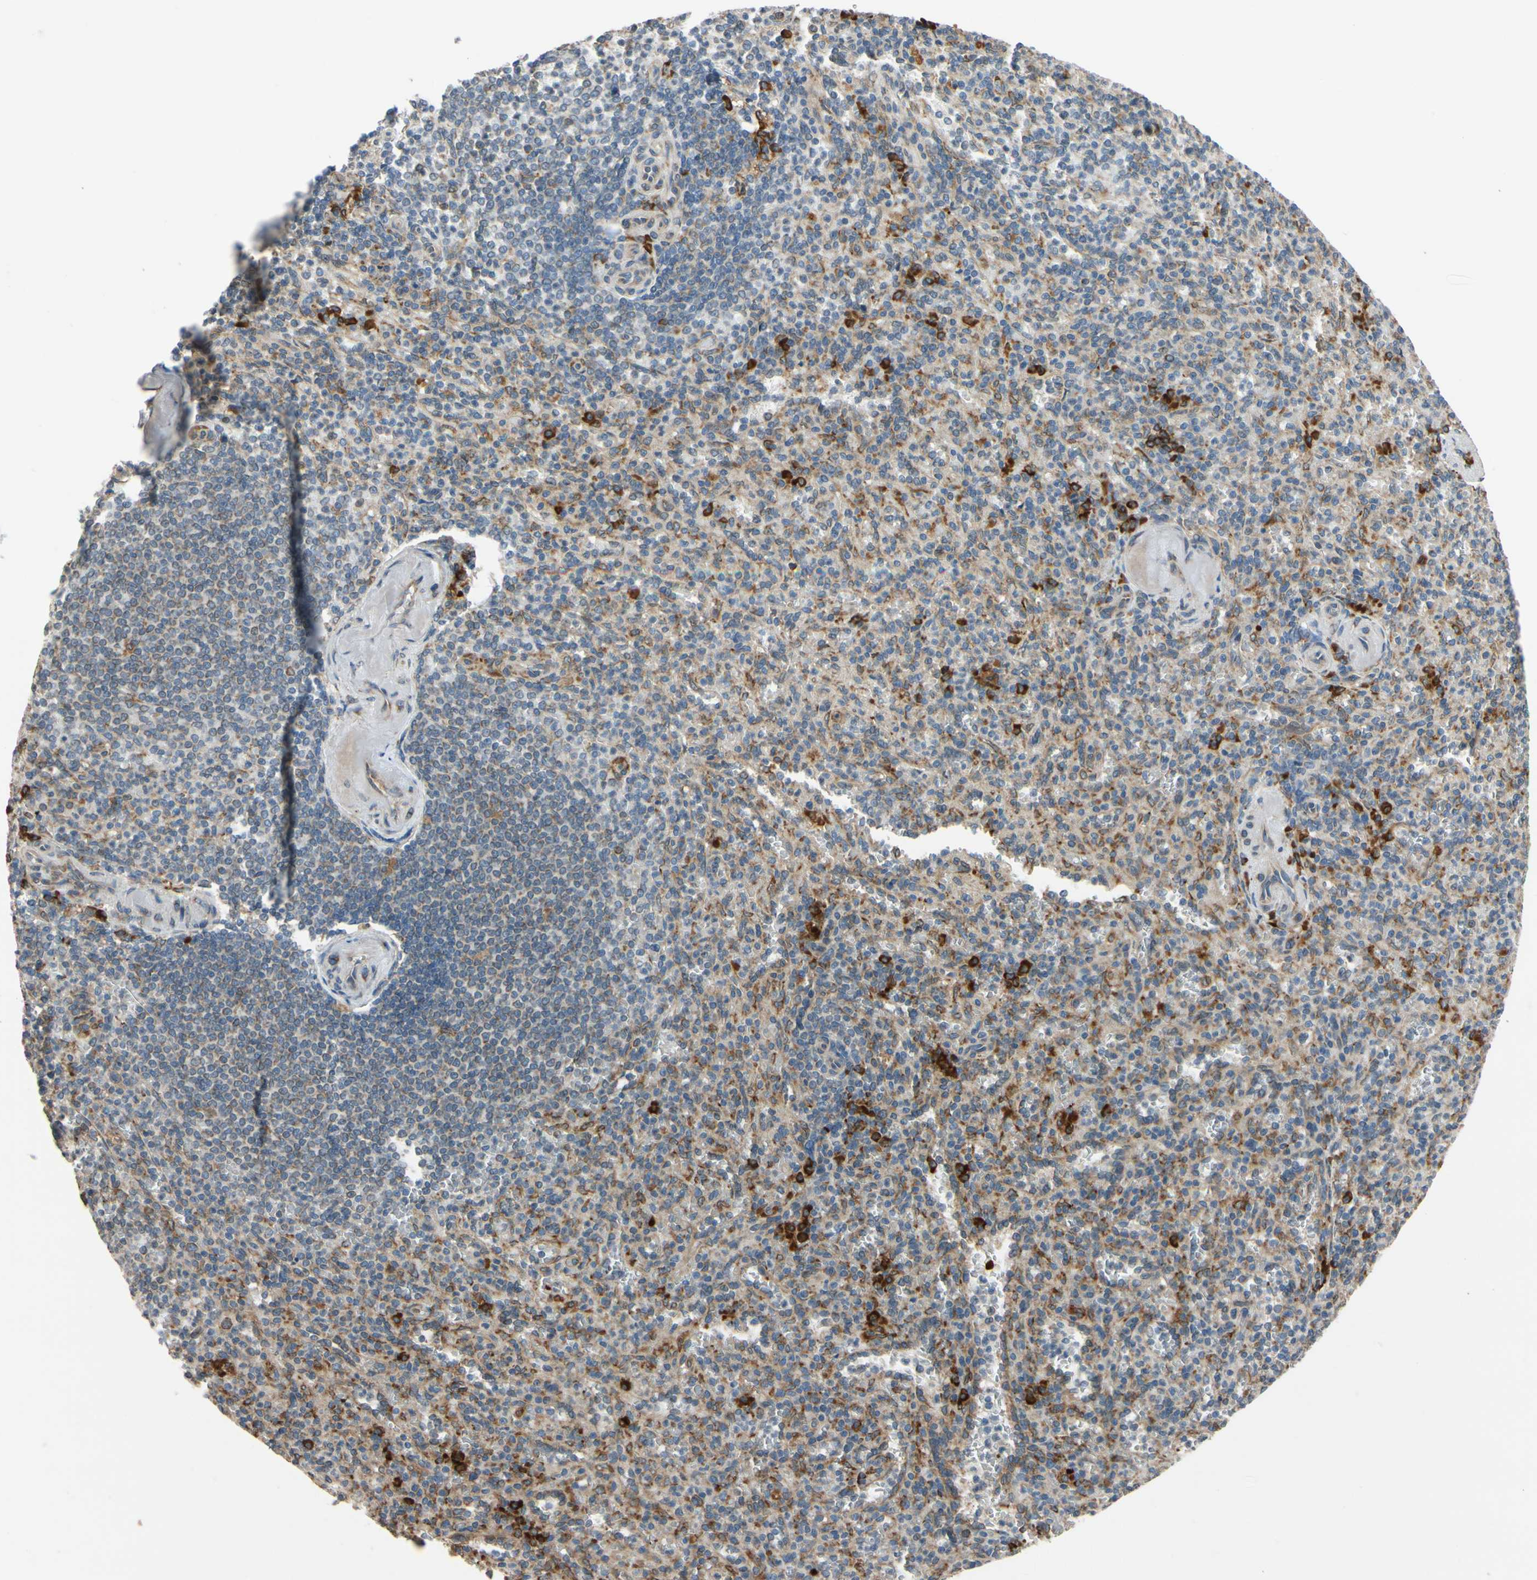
{"staining": {"intensity": "strong", "quantity": "<25%", "location": "cytoplasmic/membranous"}, "tissue": "spleen", "cell_type": "Cells in red pulp", "image_type": "normal", "snomed": [{"axis": "morphology", "description": "Normal tissue, NOS"}, {"axis": "topography", "description": "Spleen"}], "caption": "Protein staining by IHC displays strong cytoplasmic/membranous expression in approximately <25% of cells in red pulp in benign spleen. The staining is performed using DAB brown chromogen to label protein expression. The nuclei are counter-stained blue using hematoxylin.", "gene": "RPN2", "patient": {"sex": "female", "age": 74}}